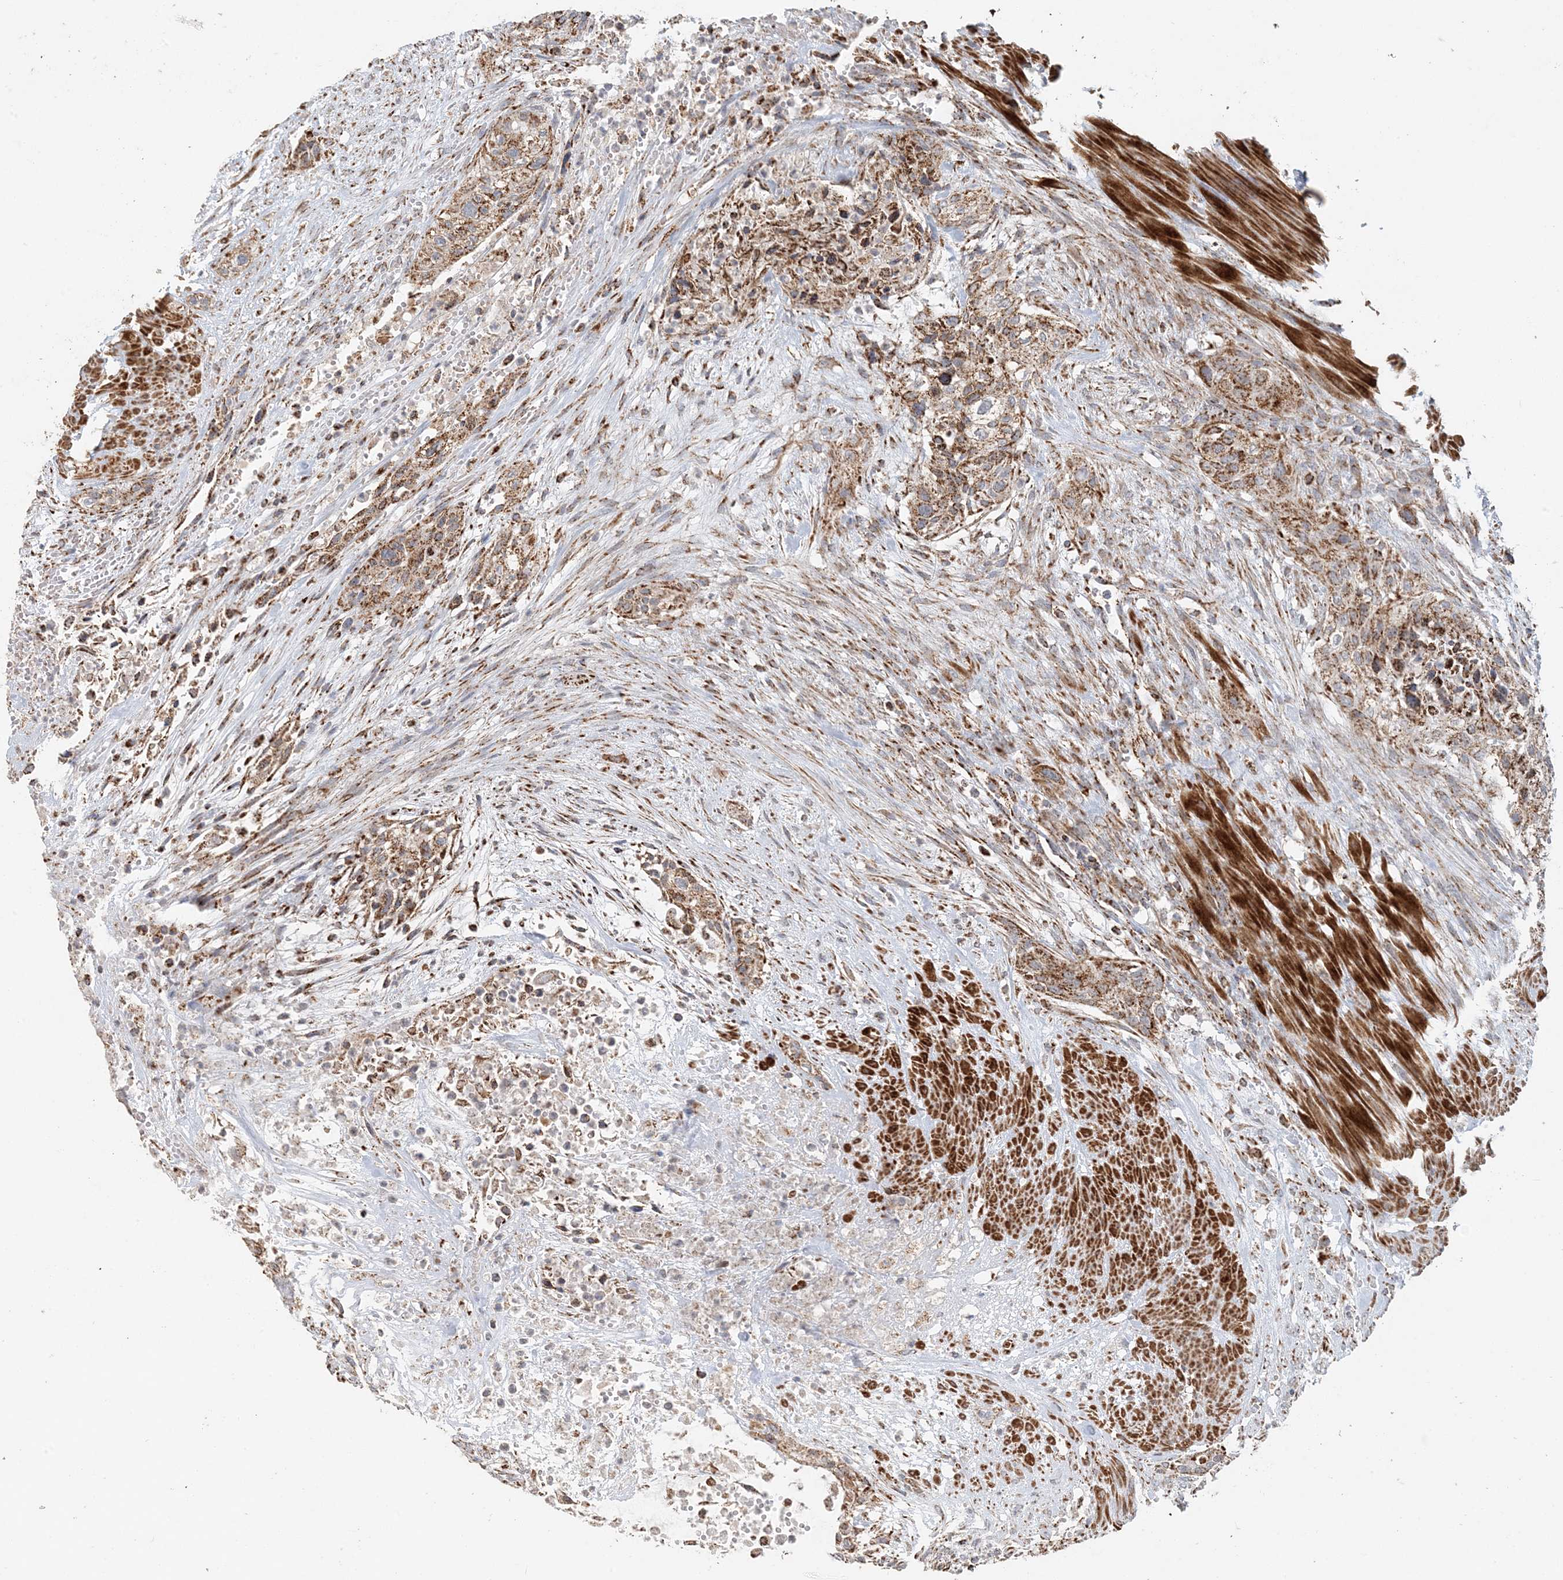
{"staining": {"intensity": "moderate", "quantity": ">75%", "location": "cytoplasmic/membranous"}, "tissue": "urothelial cancer", "cell_type": "Tumor cells", "image_type": "cancer", "snomed": [{"axis": "morphology", "description": "Urothelial carcinoma, High grade"}, {"axis": "topography", "description": "Urinary bladder"}], "caption": "Urothelial carcinoma (high-grade) stained for a protein demonstrates moderate cytoplasmic/membranous positivity in tumor cells.", "gene": "MAN1A1", "patient": {"sex": "male", "age": 35}}